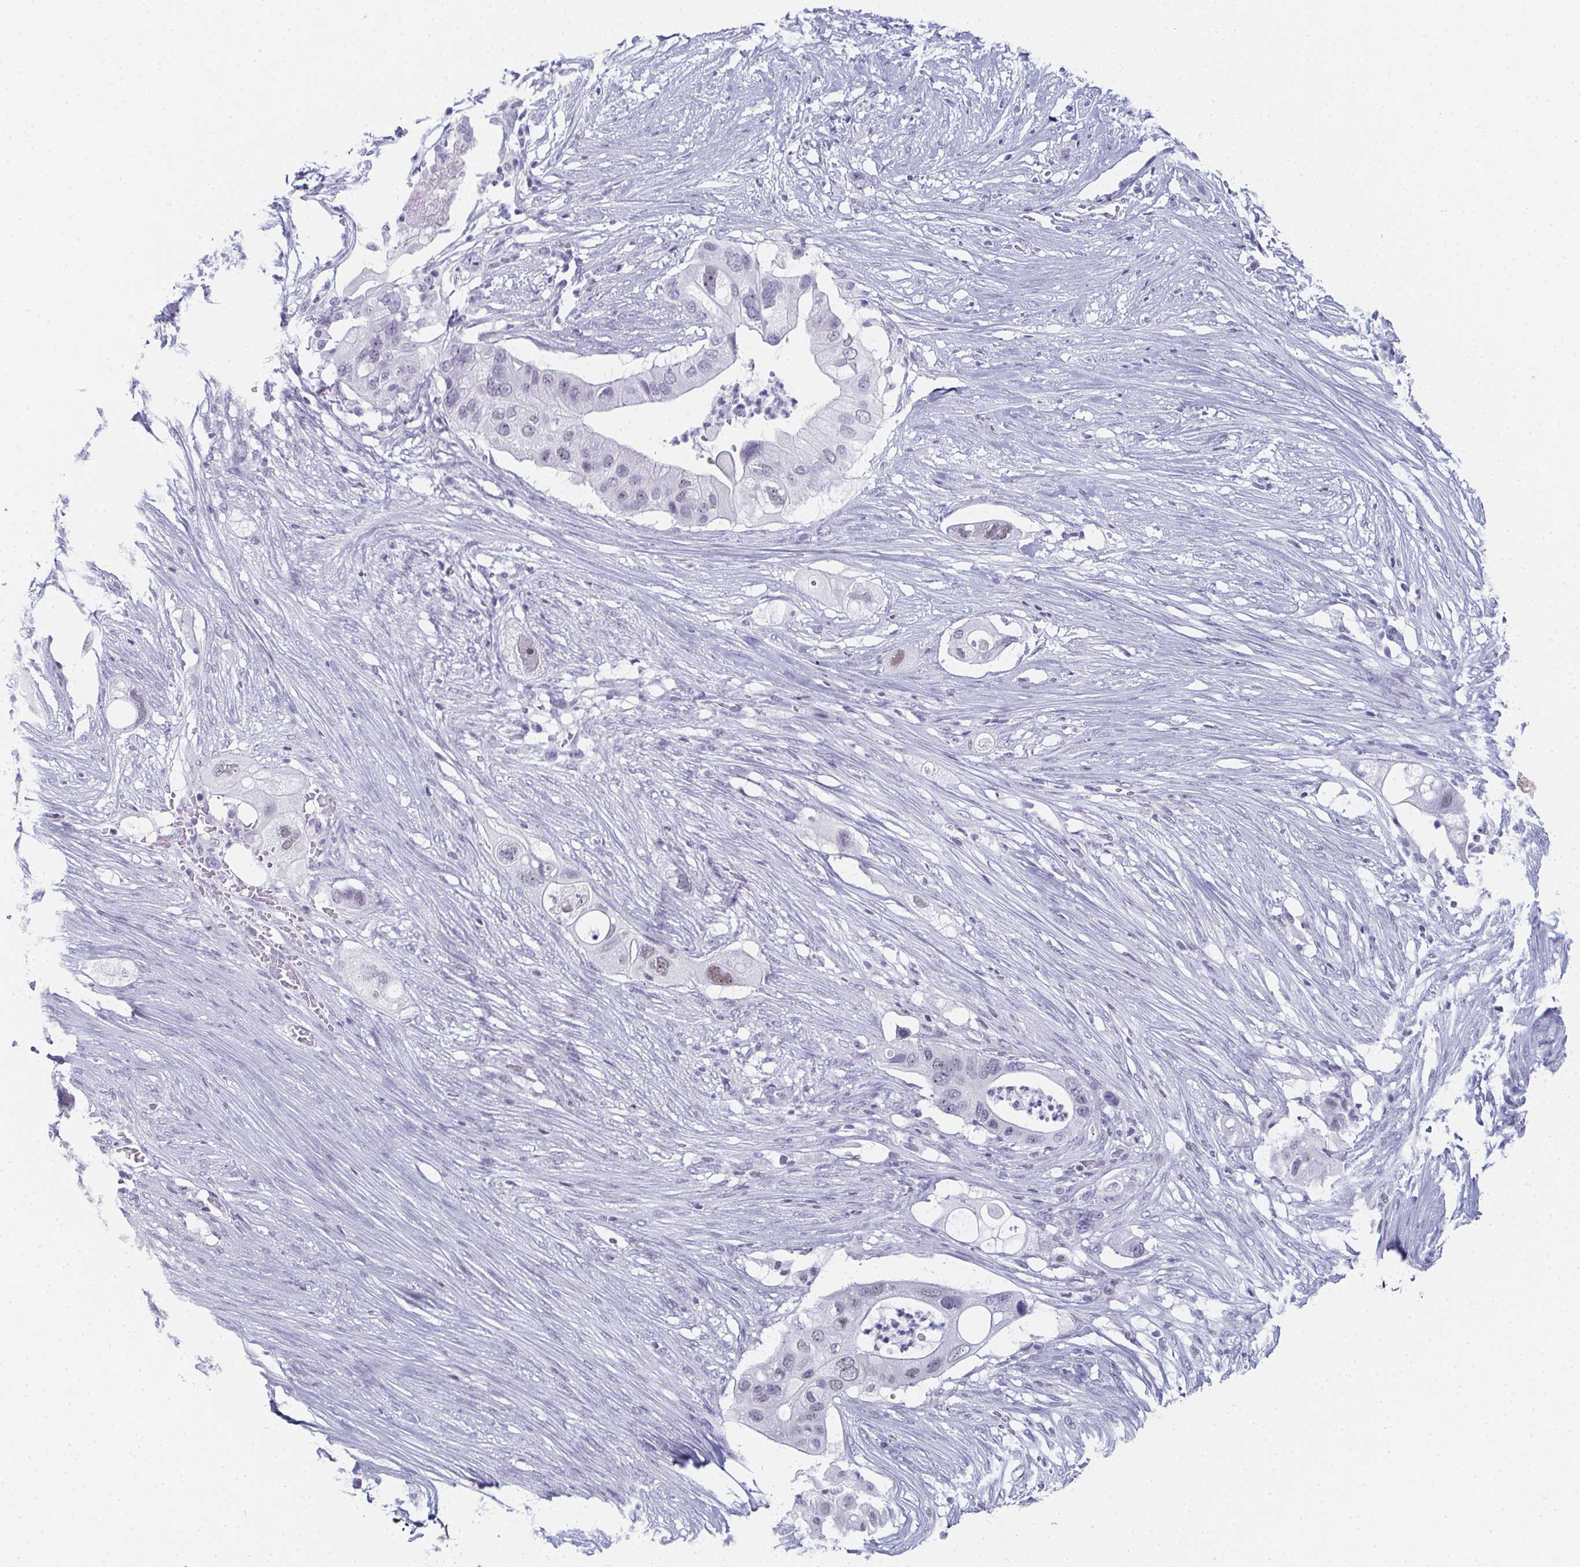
{"staining": {"intensity": "negative", "quantity": "none", "location": "none"}, "tissue": "pancreatic cancer", "cell_type": "Tumor cells", "image_type": "cancer", "snomed": [{"axis": "morphology", "description": "Adenocarcinoma, NOS"}, {"axis": "topography", "description": "Pancreas"}], "caption": "A histopathology image of human adenocarcinoma (pancreatic) is negative for staining in tumor cells.", "gene": "PYCR3", "patient": {"sex": "female", "age": 72}}